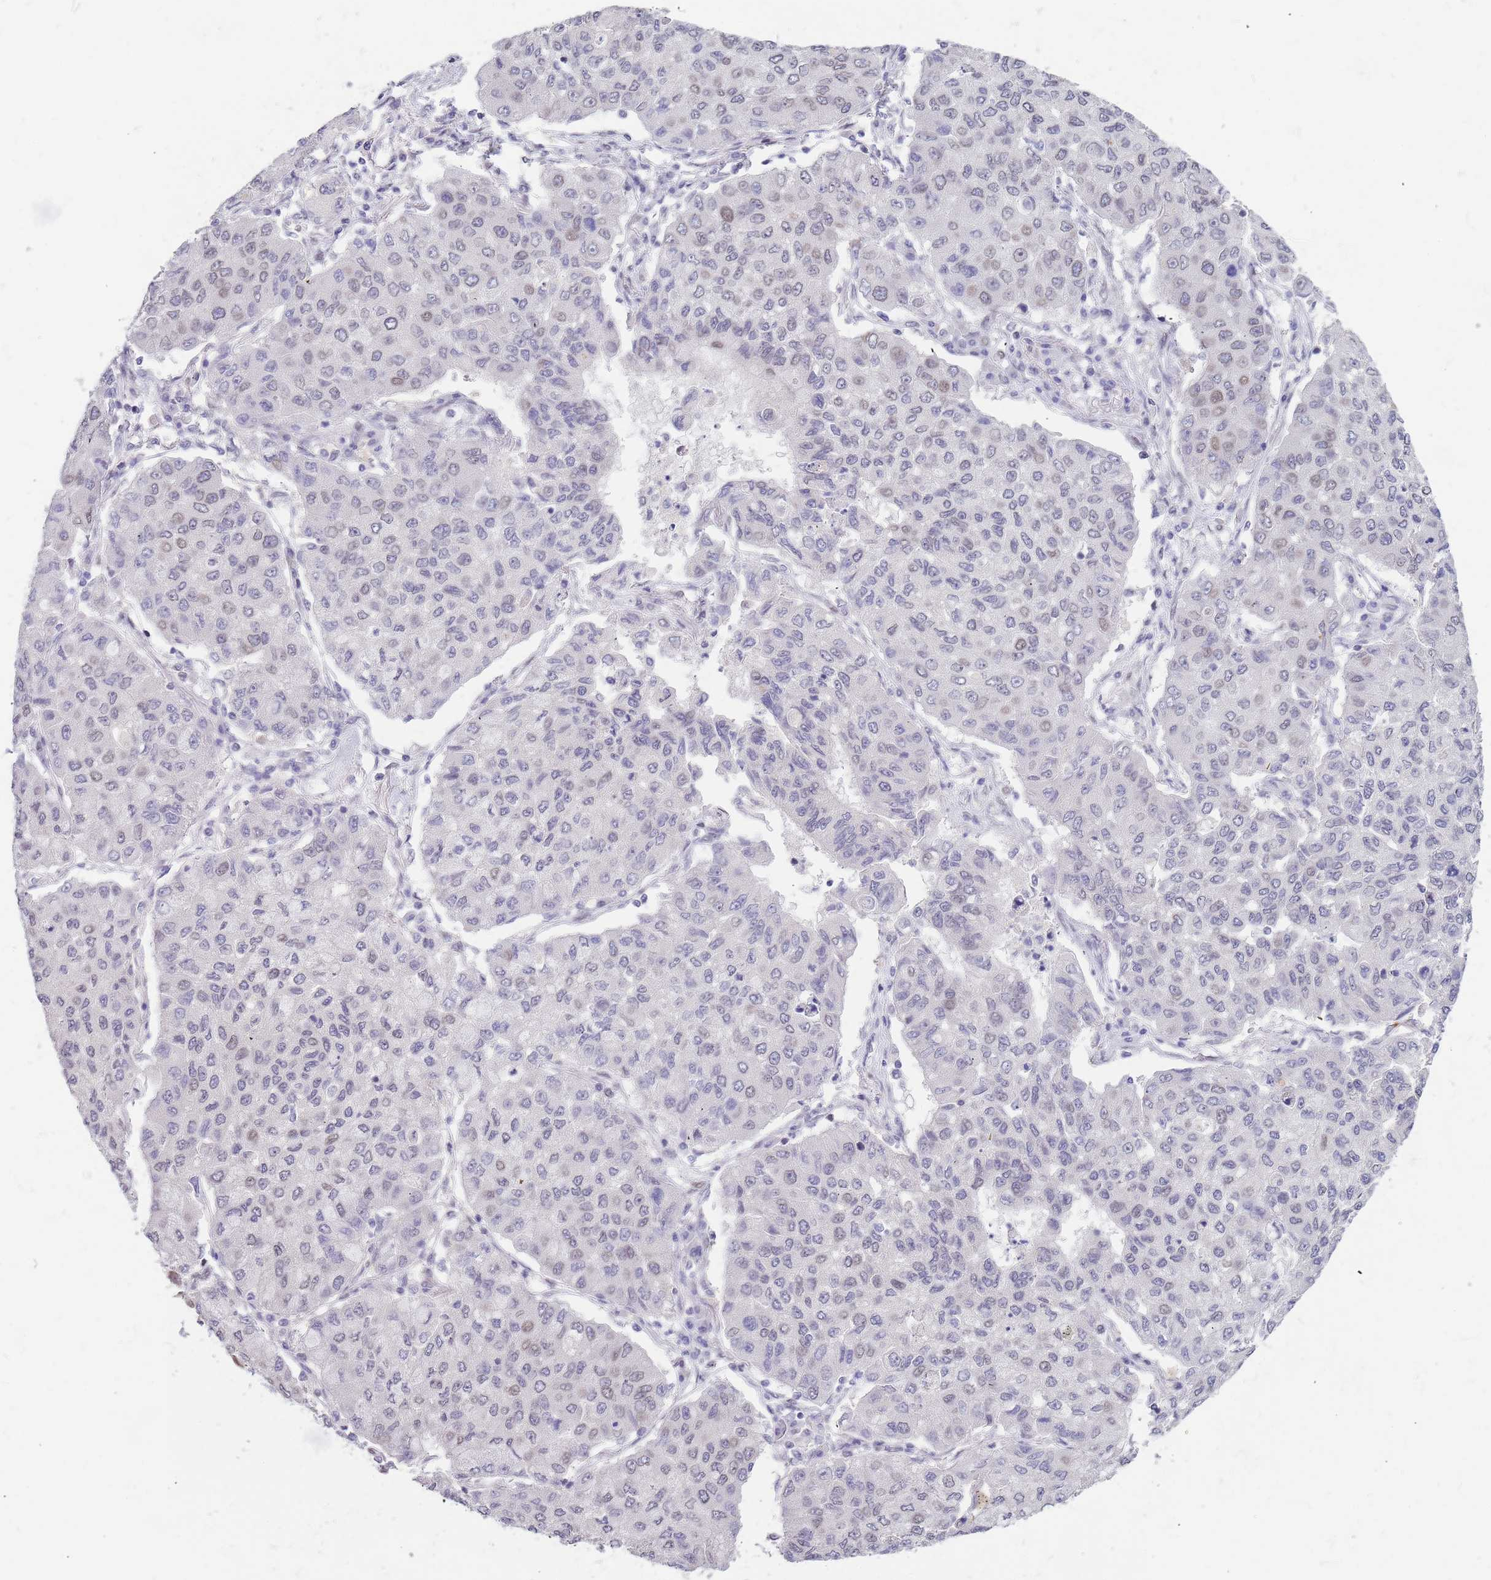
{"staining": {"intensity": "weak", "quantity": "<25%", "location": "cytoplasmic/membranous,nuclear"}, "tissue": "lung cancer", "cell_type": "Tumor cells", "image_type": "cancer", "snomed": [{"axis": "morphology", "description": "Squamous cell carcinoma, NOS"}, {"axis": "topography", "description": "Lung"}], "caption": "There is no significant staining in tumor cells of lung squamous cell carcinoma. (DAB (3,3'-diaminobenzidine) immunohistochemistry with hematoxylin counter stain).", "gene": "KLHDC2", "patient": {"sex": "male", "age": 74}}